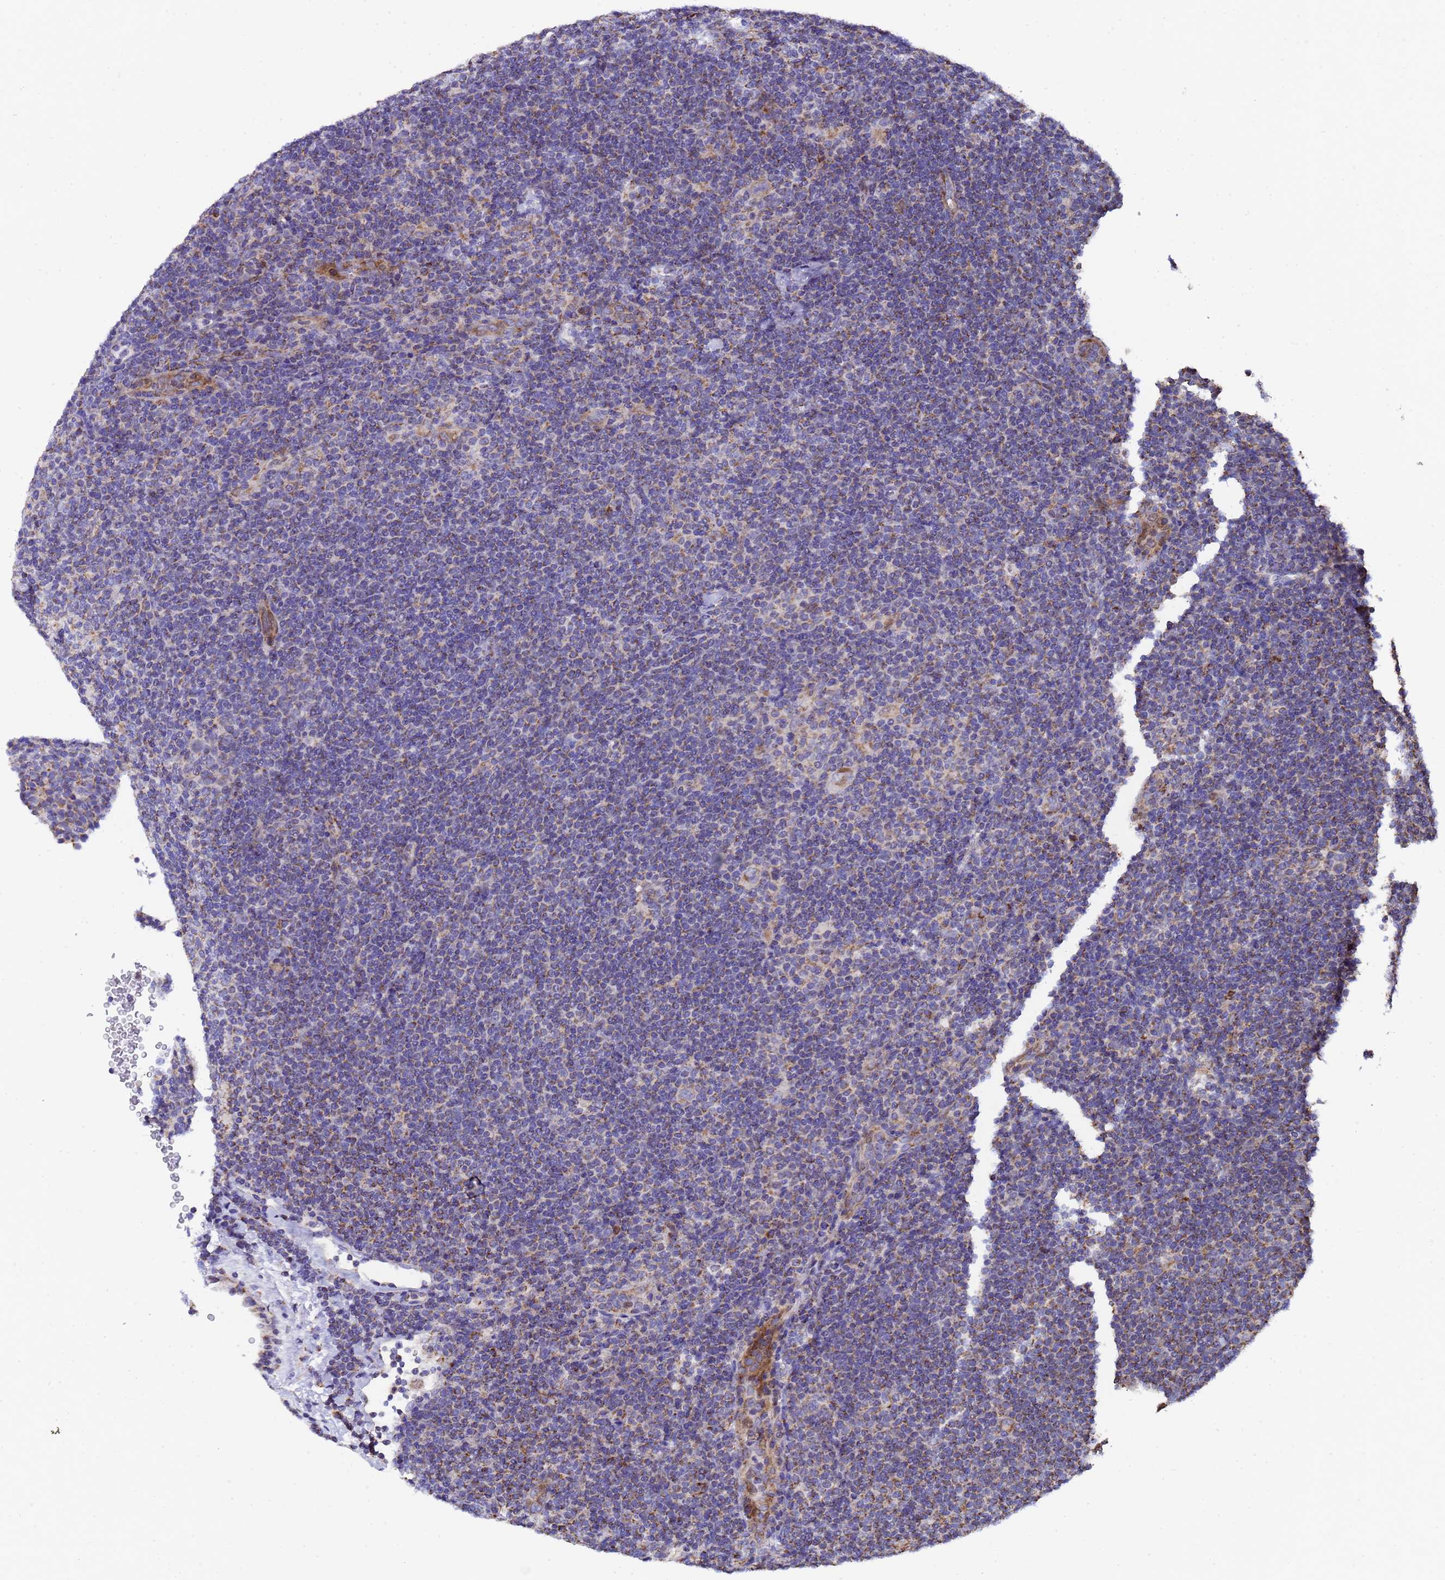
{"staining": {"intensity": "weak", "quantity": "25%-75%", "location": "cytoplasmic/membranous"}, "tissue": "lymphoma", "cell_type": "Tumor cells", "image_type": "cancer", "snomed": [{"axis": "morphology", "description": "Hodgkin's disease, NOS"}, {"axis": "topography", "description": "Lymph node"}], "caption": "Immunohistochemistry histopathology image of neoplastic tissue: human Hodgkin's disease stained using IHC demonstrates low levels of weak protein expression localized specifically in the cytoplasmic/membranous of tumor cells, appearing as a cytoplasmic/membranous brown color.", "gene": "MRPS12", "patient": {"sex": "female", "age": 57}}